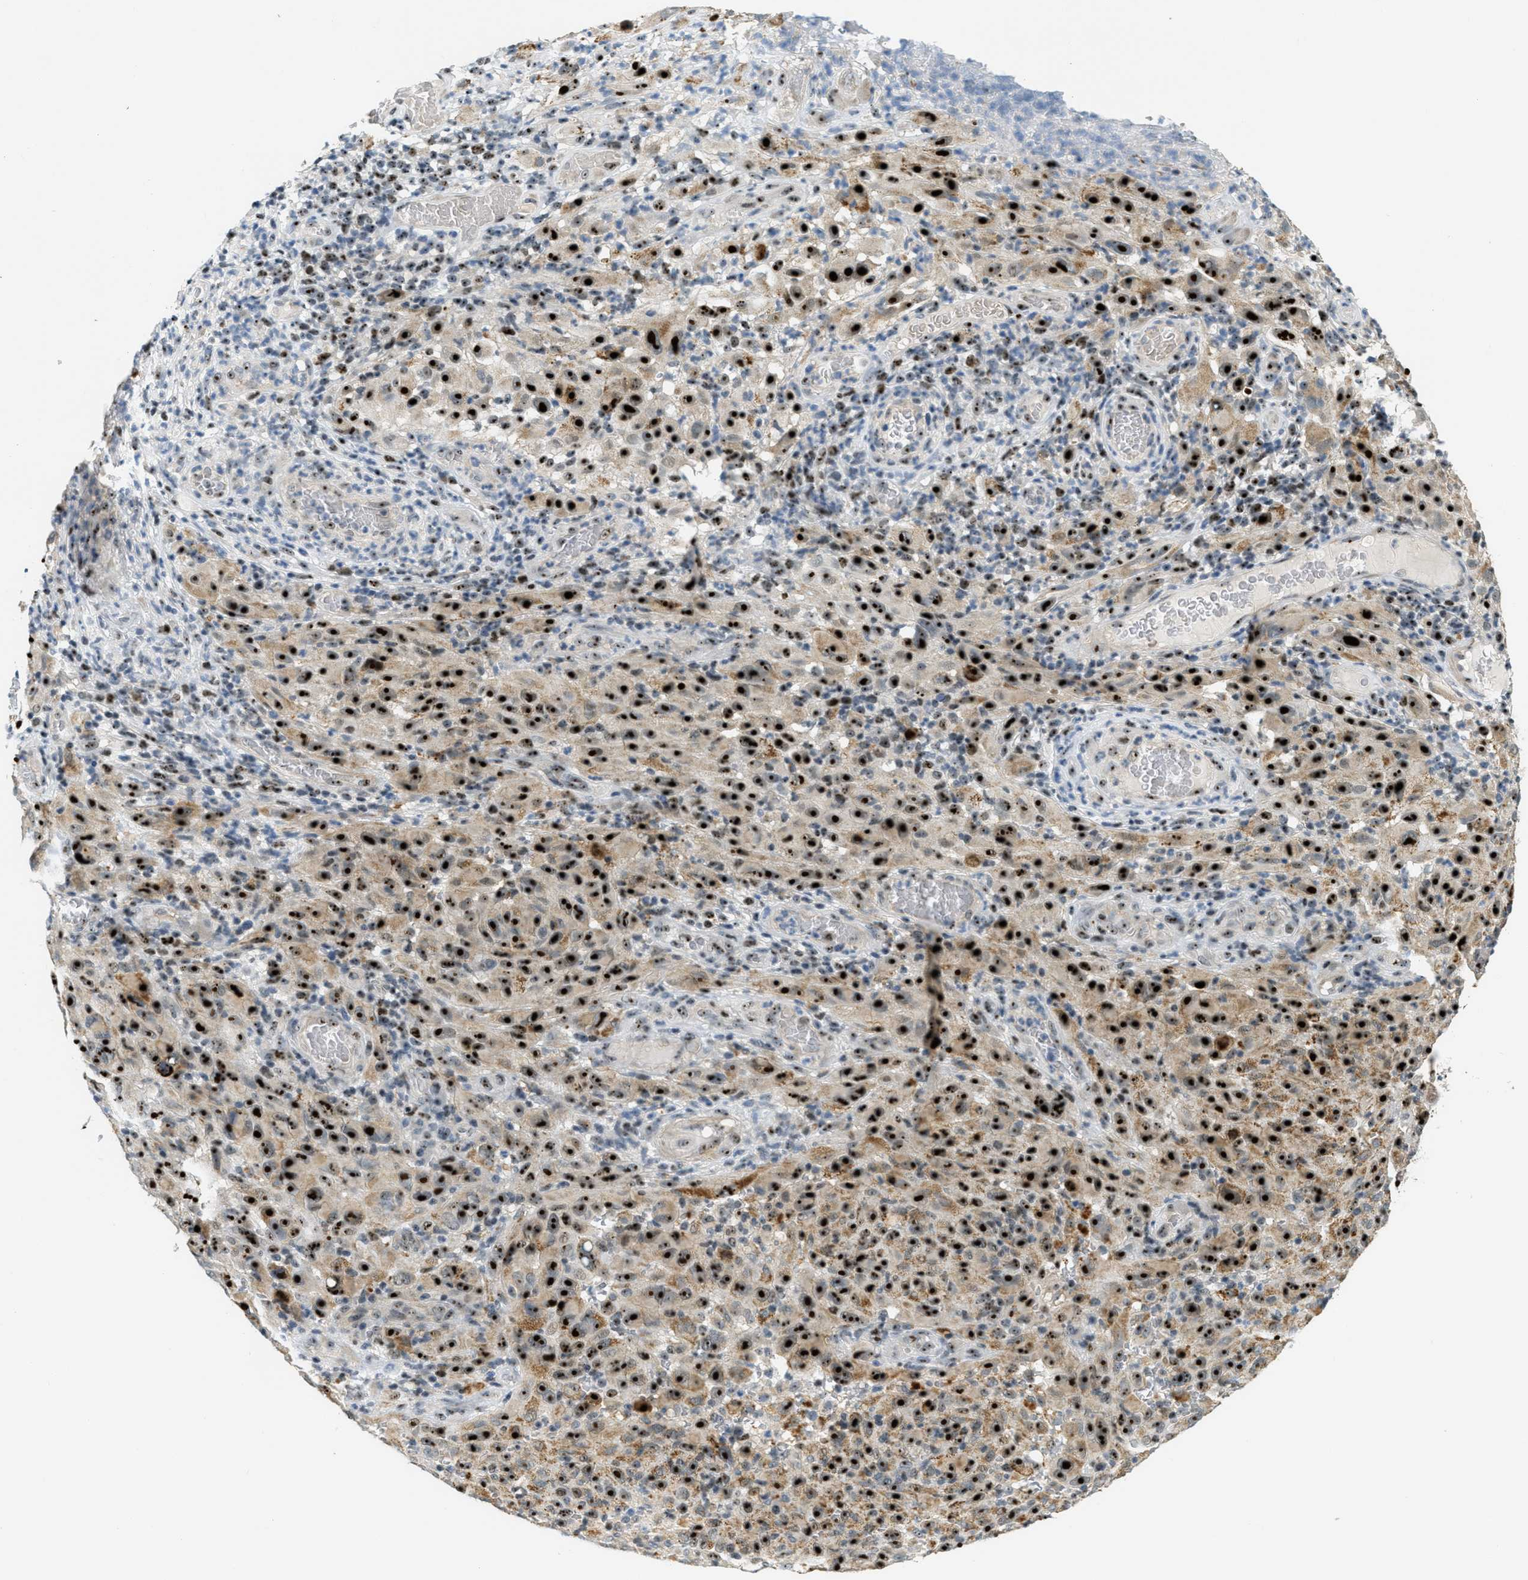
{"staining": {"intensity": "strong", "quantity": ">75%", "location": "cytoplasmic/membranous,nuclear"}, "tissue": "melanoma", "cell_type": "Tumor cells", "image_type": "cancer", "snomed": [{"axis": "morphology", "description": "Malignant melanoma, NOS"}, {"axis": "topography", "description": "Skin"}], "caption": "Protein staining of malignant melanoma tissue exhibits strong cytoplasmic/membranous and nuclear expression in approximately >75% of tumor cells. The staining is performed using DAB (3,3'-diaminobenzidine) brown chromogen to label protein expression. The nuclei are counter-stained blue using hematoxylin.", "gene": "DDX47", "patient": {"sex": "female", "age": 82}}